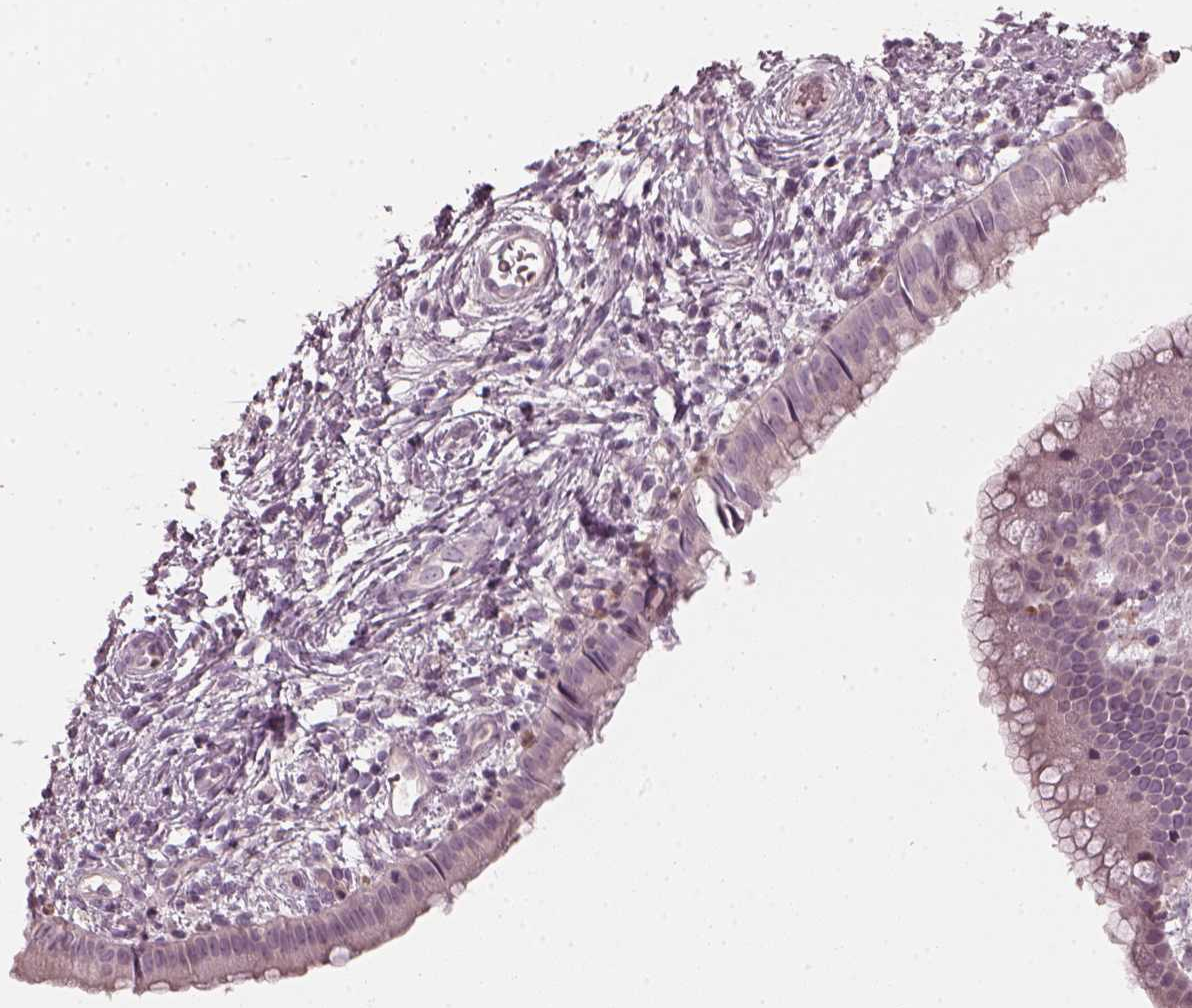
{"staining": {"intensity": "negative", "quantity": "none", "location": "none"}, "tissue": "cervical cancer", "cell_type": "Tumor cells", "image_type": "cancer", "snomed": [{"axis": "morphology", "description": "Squamous cell carcinoma, NOS"}, {"axis": "topography", "description": "Cervix"}], "caption": "Micrograph shows no significant protein expression in tumor cells of cervical cancer.", "gene": "CHIT1", "patient": {"sex": "female", "age": 32}}